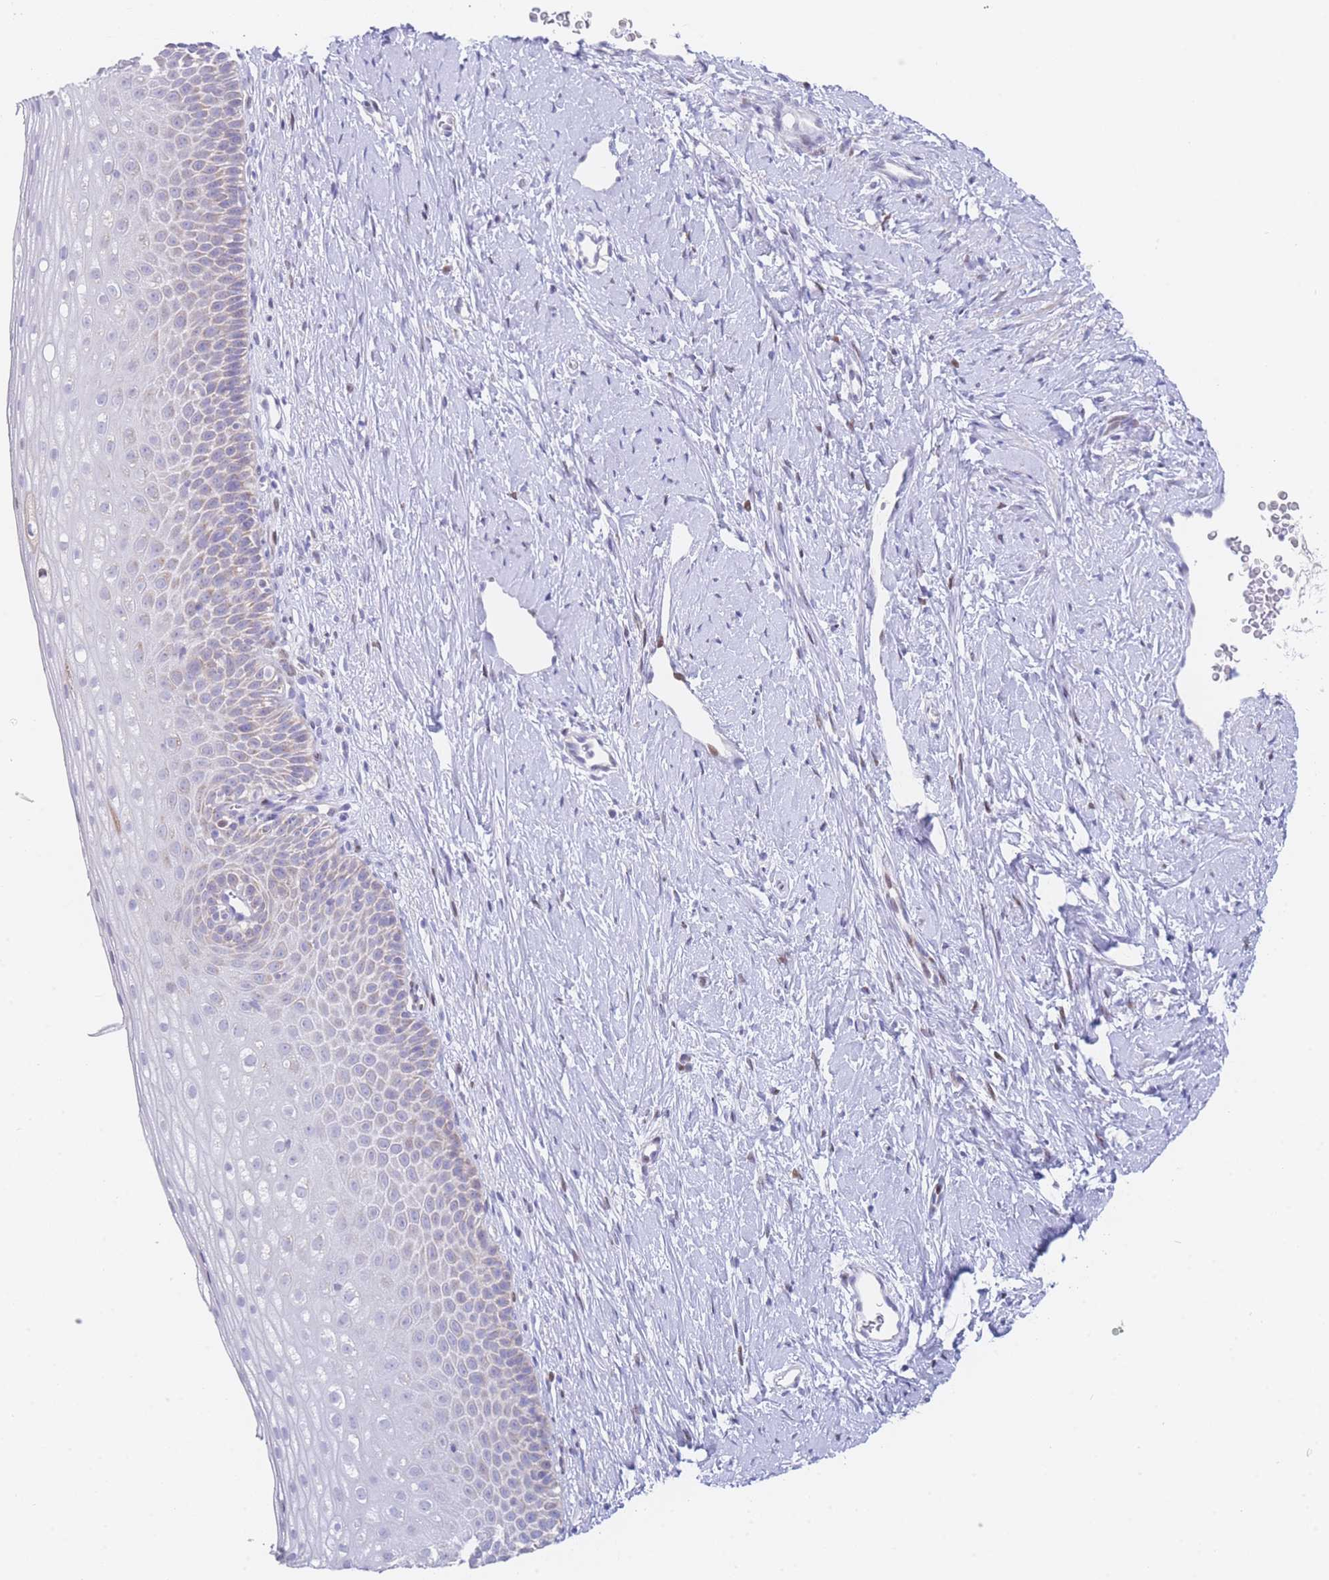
{"staining": {"intensity": "weak", "quantity": "<25%", "location": "cytoplasmic/membranous"}, "tissue": "cervix", "cell_type": "Glandular cells", "image_type": "normal", "snomed": [{"axis": "morphology", "description": "Normal tissue, NOS"}, {"axis": "topography", "description": "Cervix"}], "caption": "DAB immunohistochemical staining of normal cervix reveals no significant positivity in glandular cells. The staining is performed using DAB (3,3'-diaminobenzidine) brown chromogen with nuclei counter-stained in using hematoxylin.", "gene": "GPAM", "patient": {"sex": "female", "age": 57}}